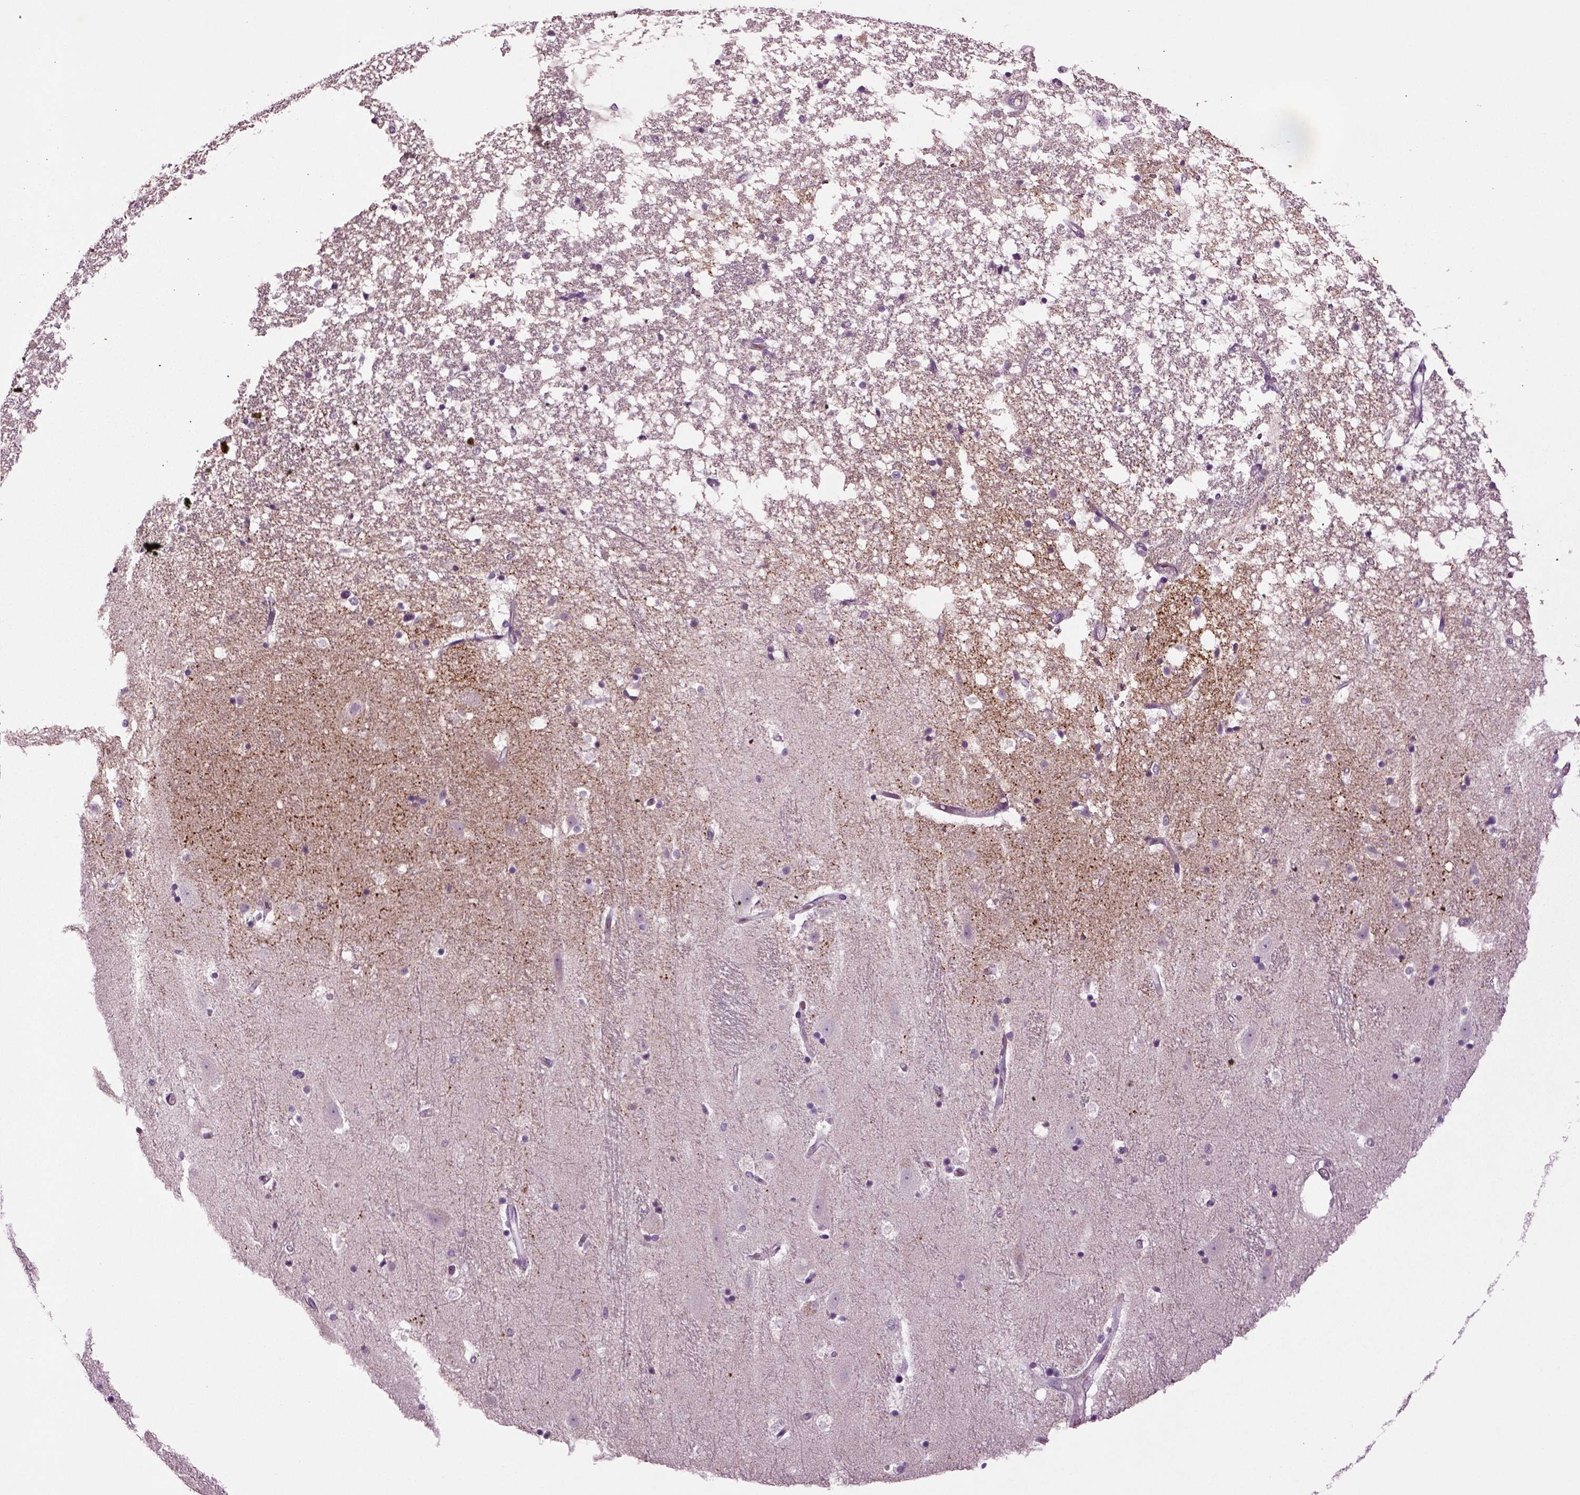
{"staining": {"intensity": "negative", "quantity": "none", "location": "none"}, "tissue": "hippocampus", "cell_type": "Glial cells", "image_type": "normal", "snomed": [{"axis": "morphology", "description": "Normal tissue, NOS"}, {"axis": "topography", "description": "Hippocampus"}], "caption": "Immunohistochemical staining of benign hippocampus reveals no significant staining in glial cells.", "gene": "SLC17A6", "patient": {"sex": "male", "age": 49}}